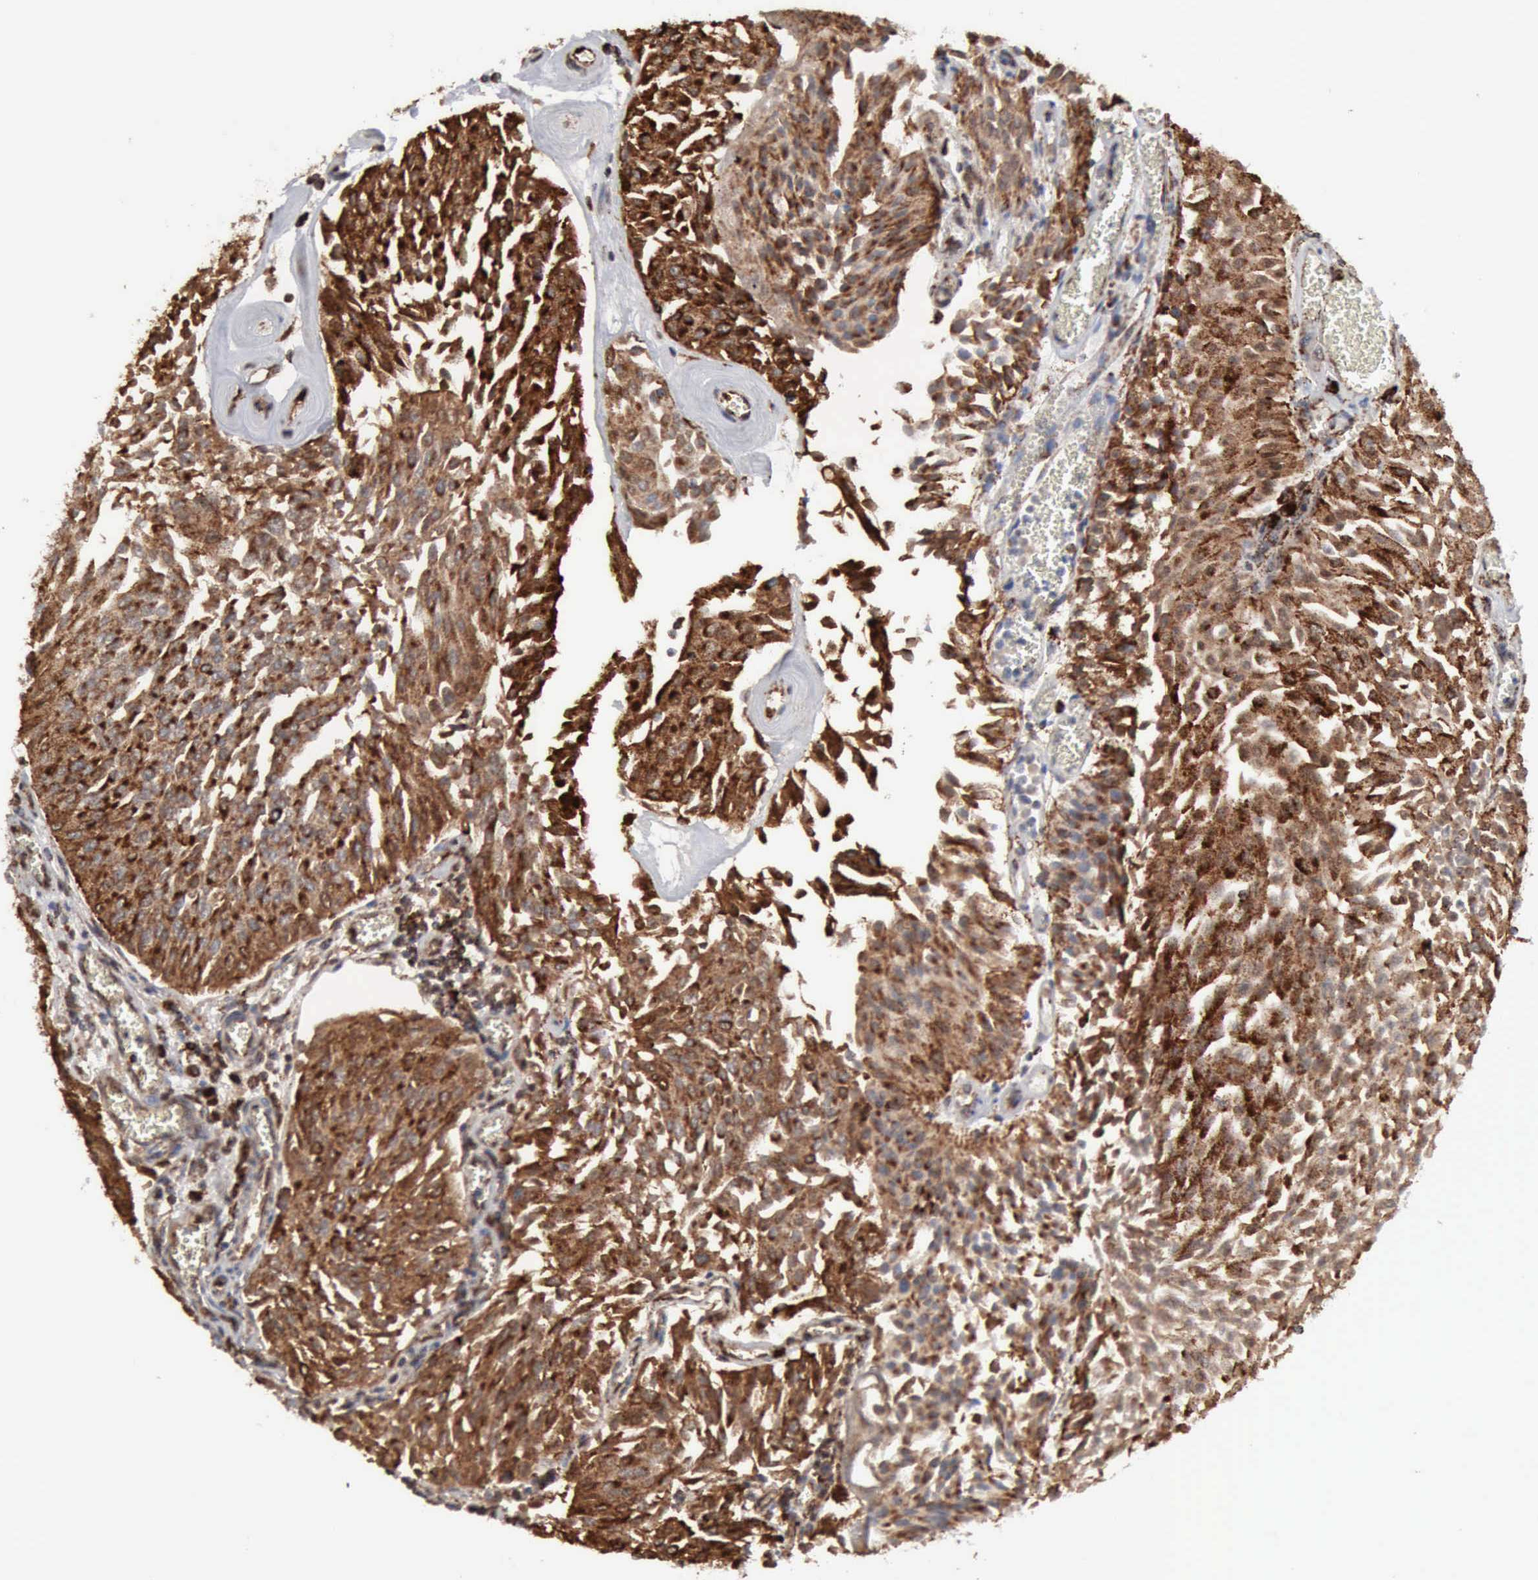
{"staining": {"intensity": "strong", "quantity": ">75%", "location": "cytoplasmic/membranous"}, "tissue": "urothelial cancer", "cell_type": "Tumor cells", "image_type": "cancer", "snomed": [{"axis": "morphology", "description": "Urothelial carcinoma, Low grade"}, {"axis": "topography", "description": "Urinary bladder"}], "caption": "This micrograph reveals immunohistochemistry (IHC) staining of human low-grade urothelial carcinoma, with high strong cytoplasmic/membranous positivity in approximately >75% of tumor cells.", "gene": "ACO2", "patient": {"sex": "male", "age": 86}}